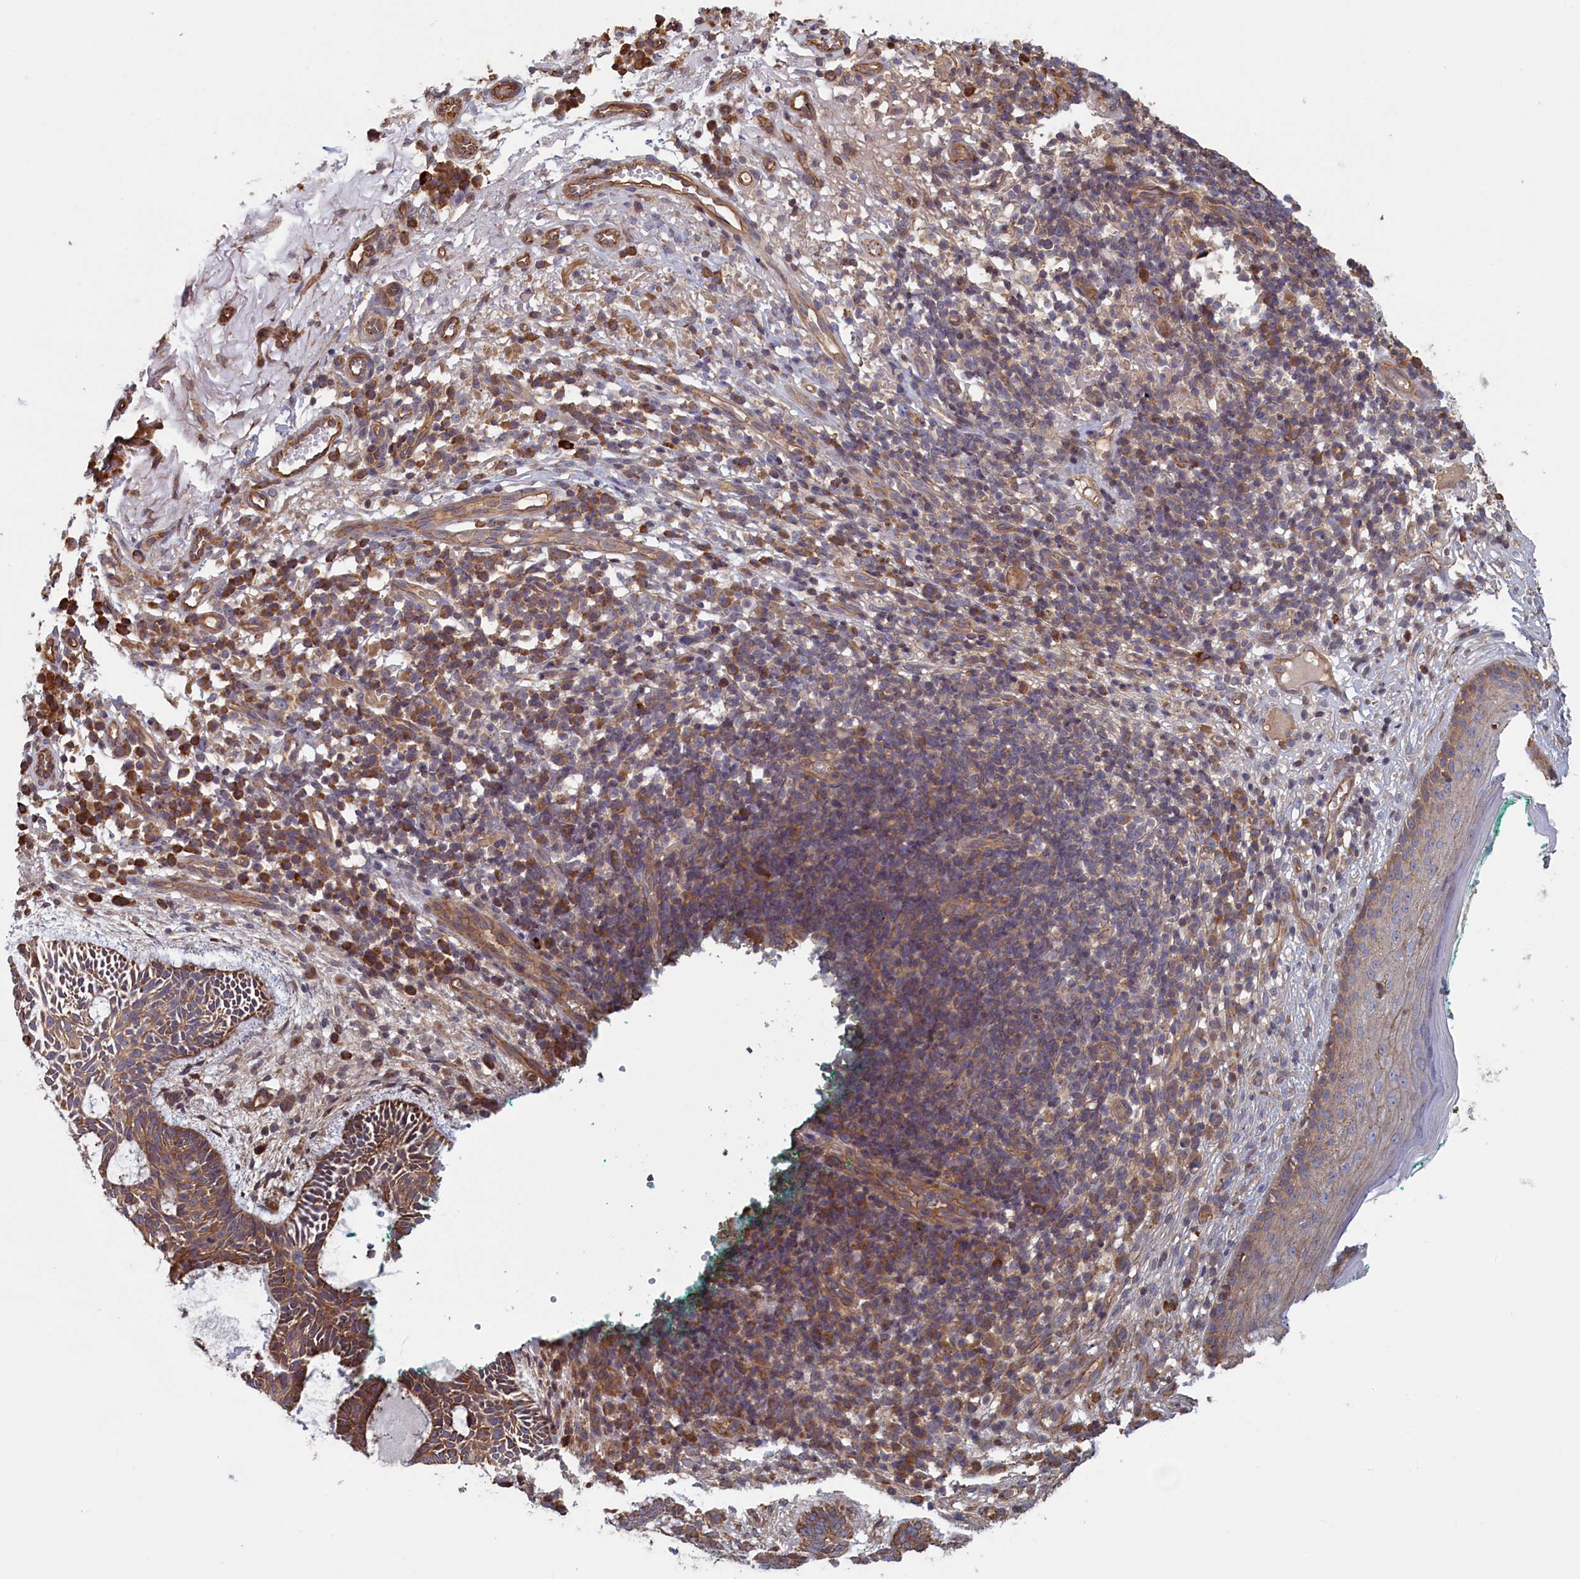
{"staining": {"intensity": "moderate", "quantity": ">75%", "location": "cytoplasmic/membranous"}, "tissue": "skin cancer", "cell_type": "Tumor cells", "image_type": "cancer", "snomed": [{"axis": "morphology", "description": "Basal cell carcinoma"}, {"axis": "topography", "description": "Skin"}], "caption": "Immunohistochemistry image of neoplastic tissue: human basal cell carcinoma (skin) stained using IHC exhibits medium levels of moderate protein expression localized specifically in the cytoplasmic/membranous of tumor cells, appearing as a cytoplasmic/membranous brown color.", "gene": "RILPL1", "patient": {"sex": "male", "age": 85}}